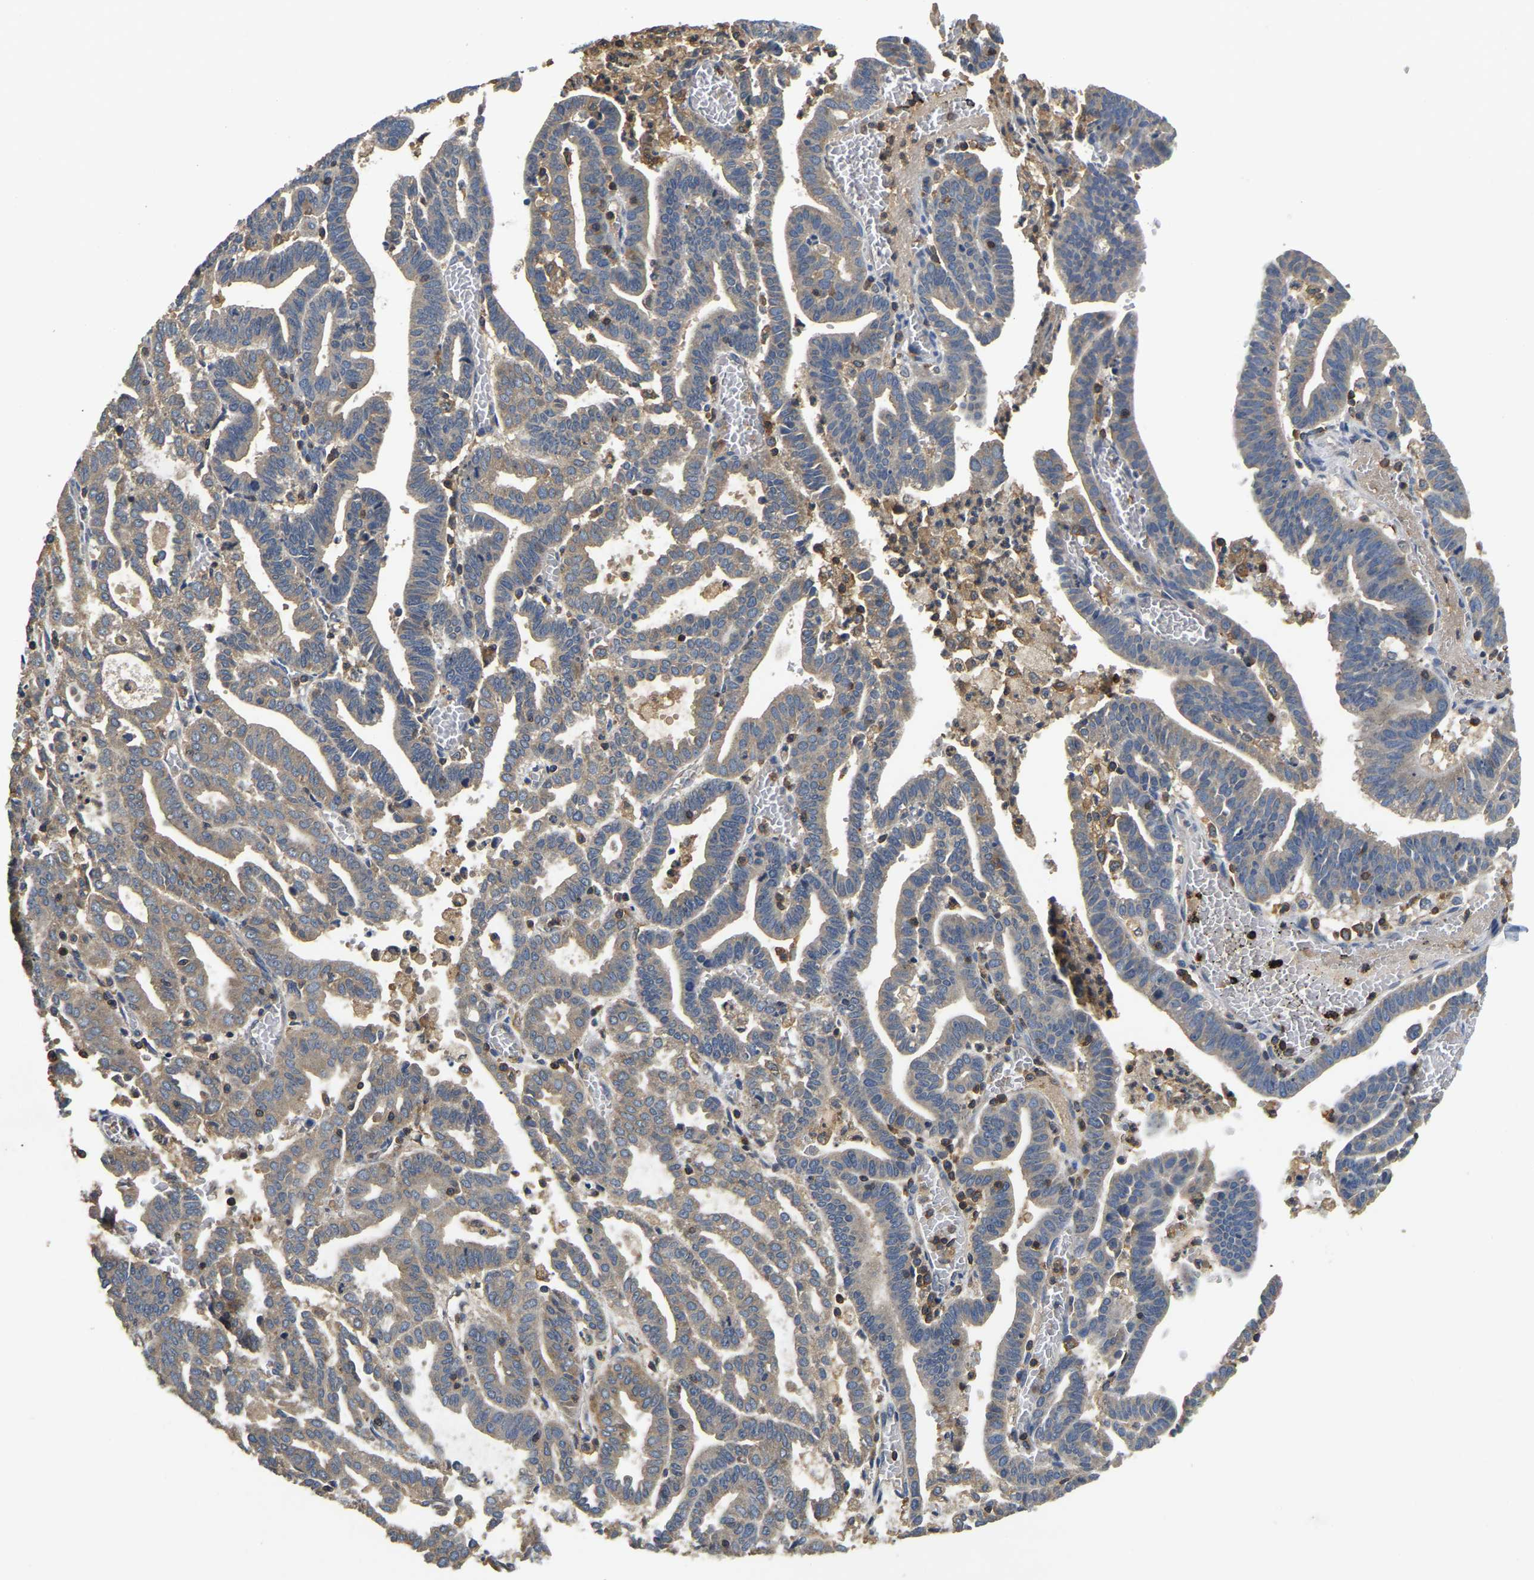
{"staining": {"intensity": "weak", "quantity": "25%-75%", "location": "cytoplasmic/membranous"}, "tissue": "endometrial cancer", "cell_type": "Tumor cells", "image_type": "cancer", "snomed": [{"axis": "morphology", "description": "Adenocarcinoma, NOS"}, {"axis": "topography", "description": "Uterus"}], "caption": "The histopathology image shows a brown stain indicating the presence of a protein in the cytoplasmic/membranous of tumor cells in endometrial adenocarcinoma.", "gene": "SMPD2", "patient": {"sex": "female", "age": 83}}